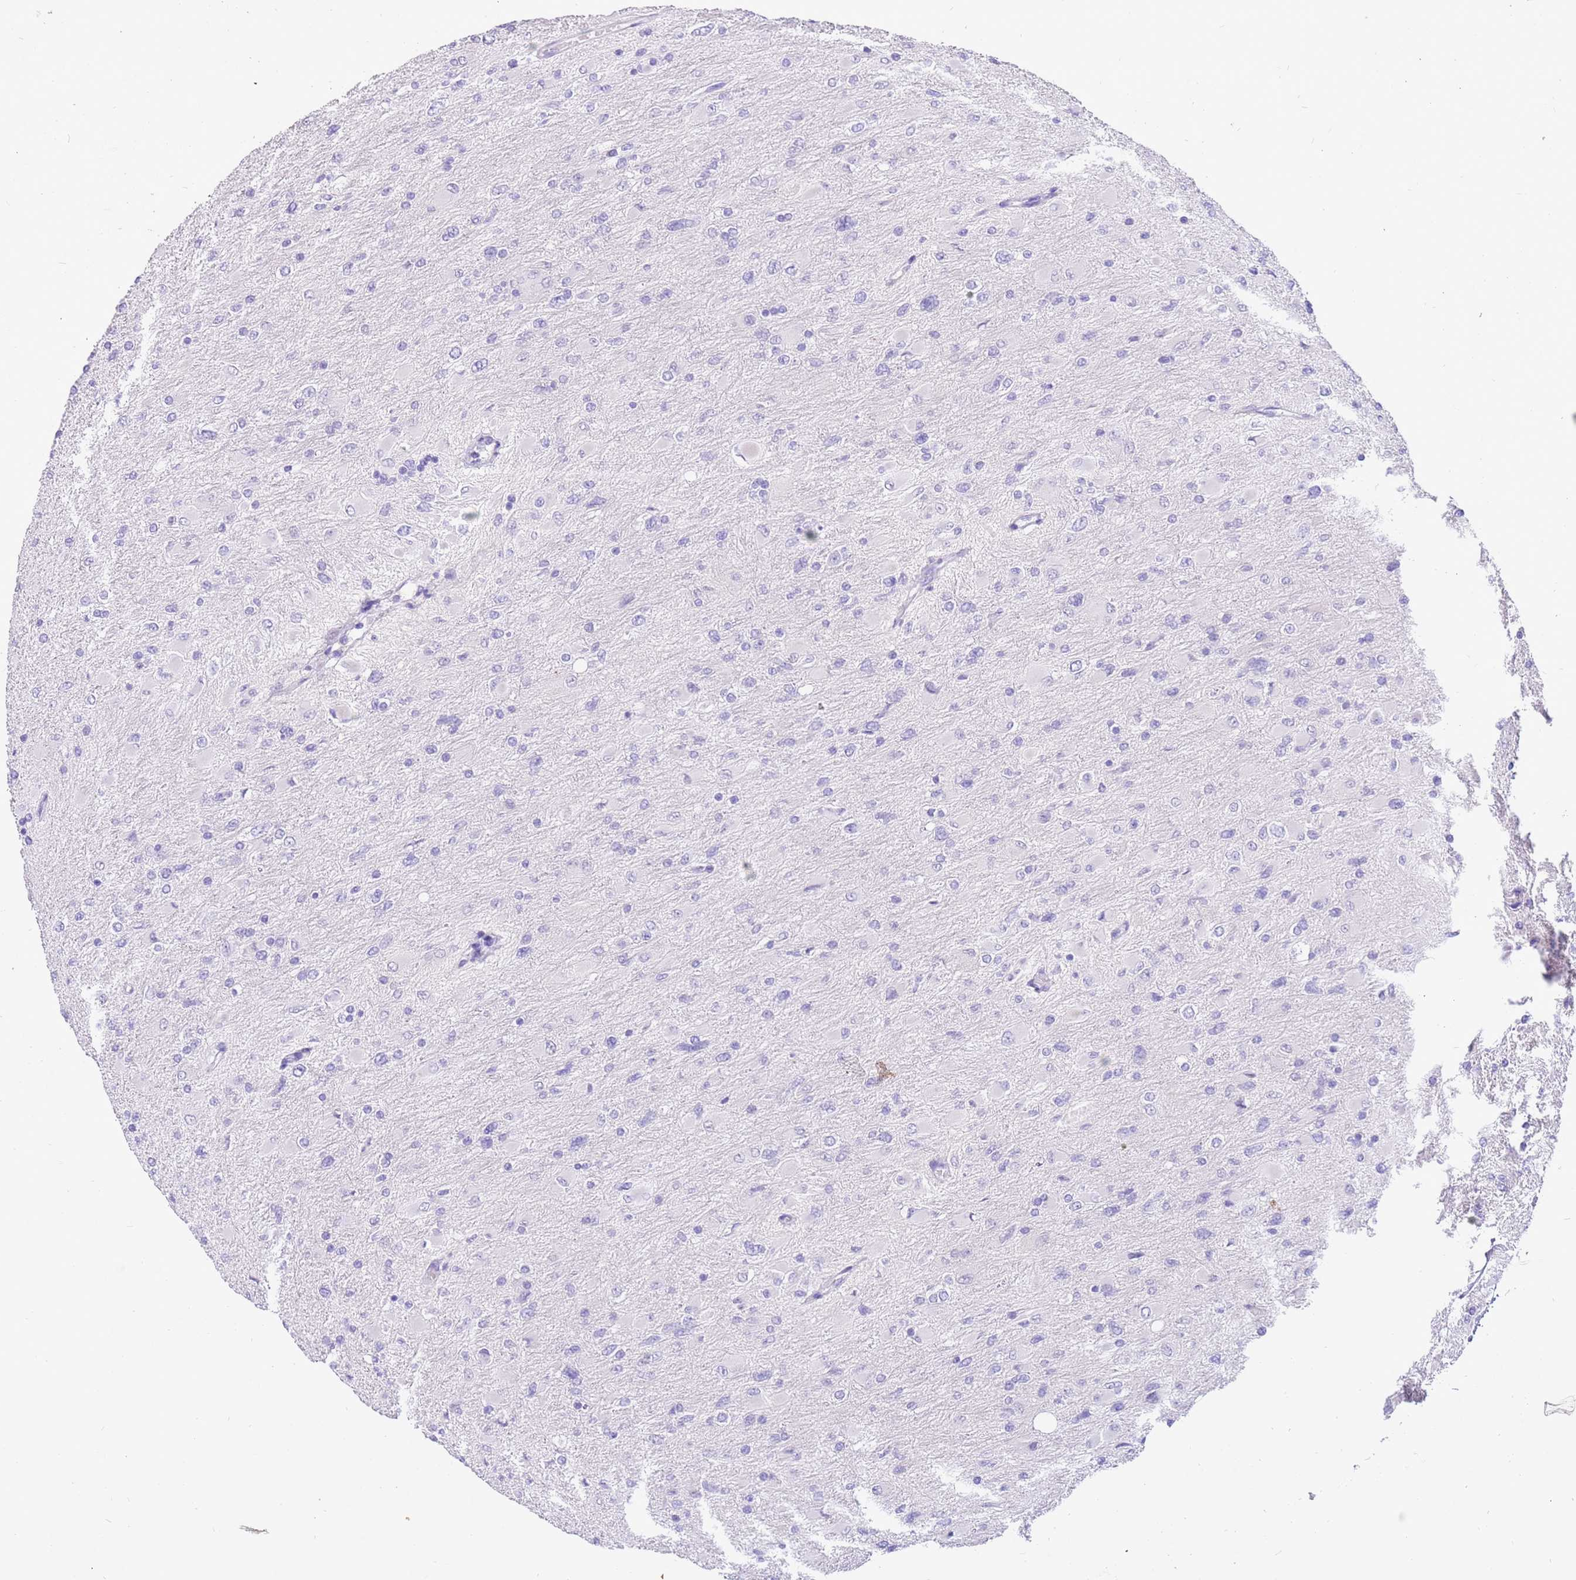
{"staining": {"intensity": "negative", "quantity": "none", "location": "none"}, "tissue": "glioma", "cell_type": "Tumor cells", "image_type": "cancer", "snomed": [{"axis": "morphology", "description": "Glioma, malignant, High grade"}, {"axis": "topography", "description": "Cerebral cortex"}], "caption": "High power microscopy micrograph of an IHC micrograph of high-grade glioma (malignant), revealing no significant positivity in tumor cells.", "gene": "R3HDM4", "patient": {"sex": "female", "age": 36}}